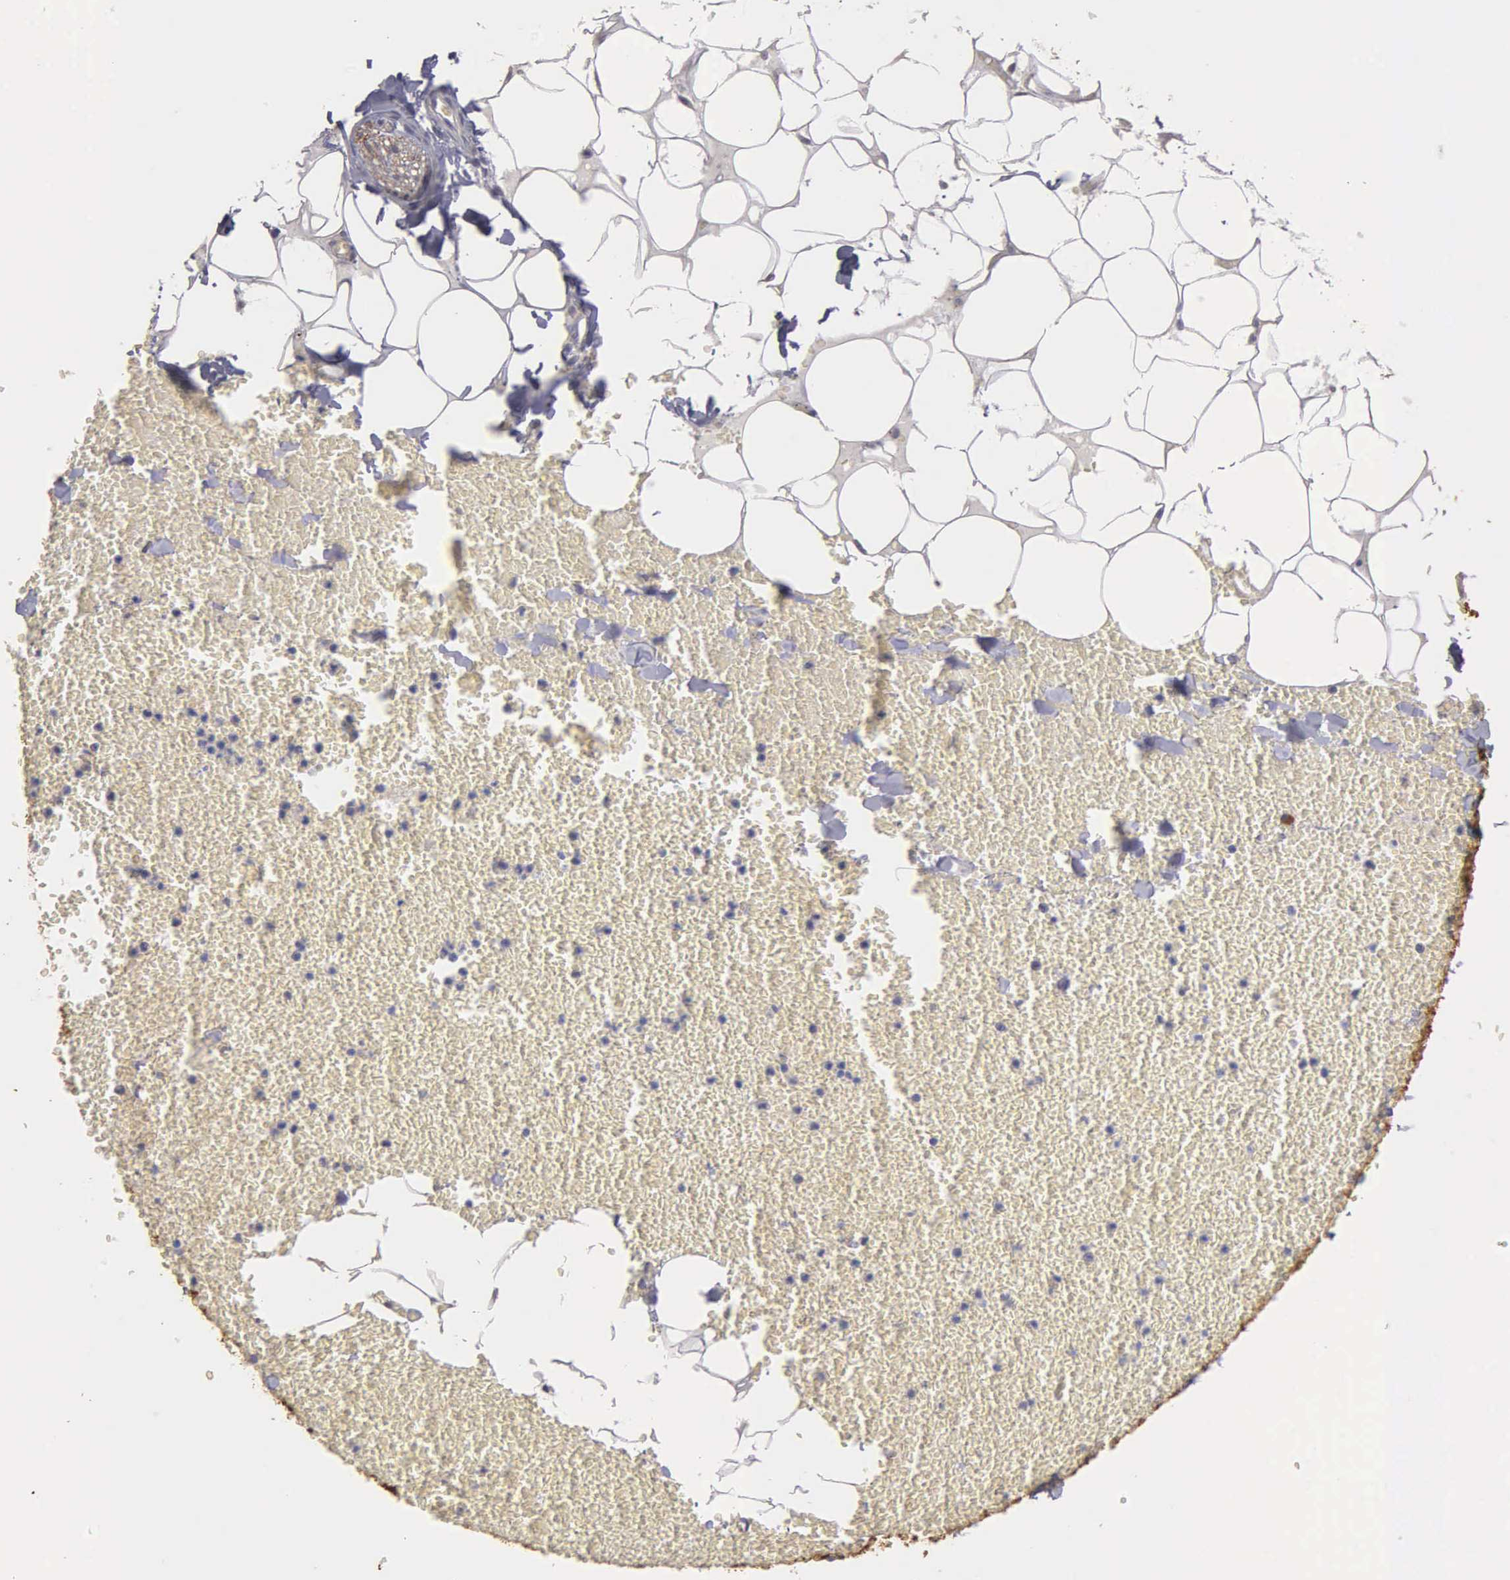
{"staining": {"intensity": "negative", "quantity": "none", "location": "none"}, "tissue": "adipose tissue", "cell_type": "Adipocytes", "image_type": "normal", "snomed": [{"axis": "morphology", "description": "Normal tissue, NOS"}, {"axis": "morphology", "description": "Inflammation, NOS"}, {"axis": "topography", "description": "Lymph node"}, {"axis": "topography", "description": "Peripheral nerve tissue"}], "caption": "DAB immunohistochemical staining of unremarkable human adipose tissue reveals no significant staining in adipocytes. (Stains: DAB immunohistochemistry (IHC) with hematoxylin counter stain, Microscopy: brightfield microscopy at high magnification).", "gene": "ENO3", "patient": {"sex": "male", "age": 52}}